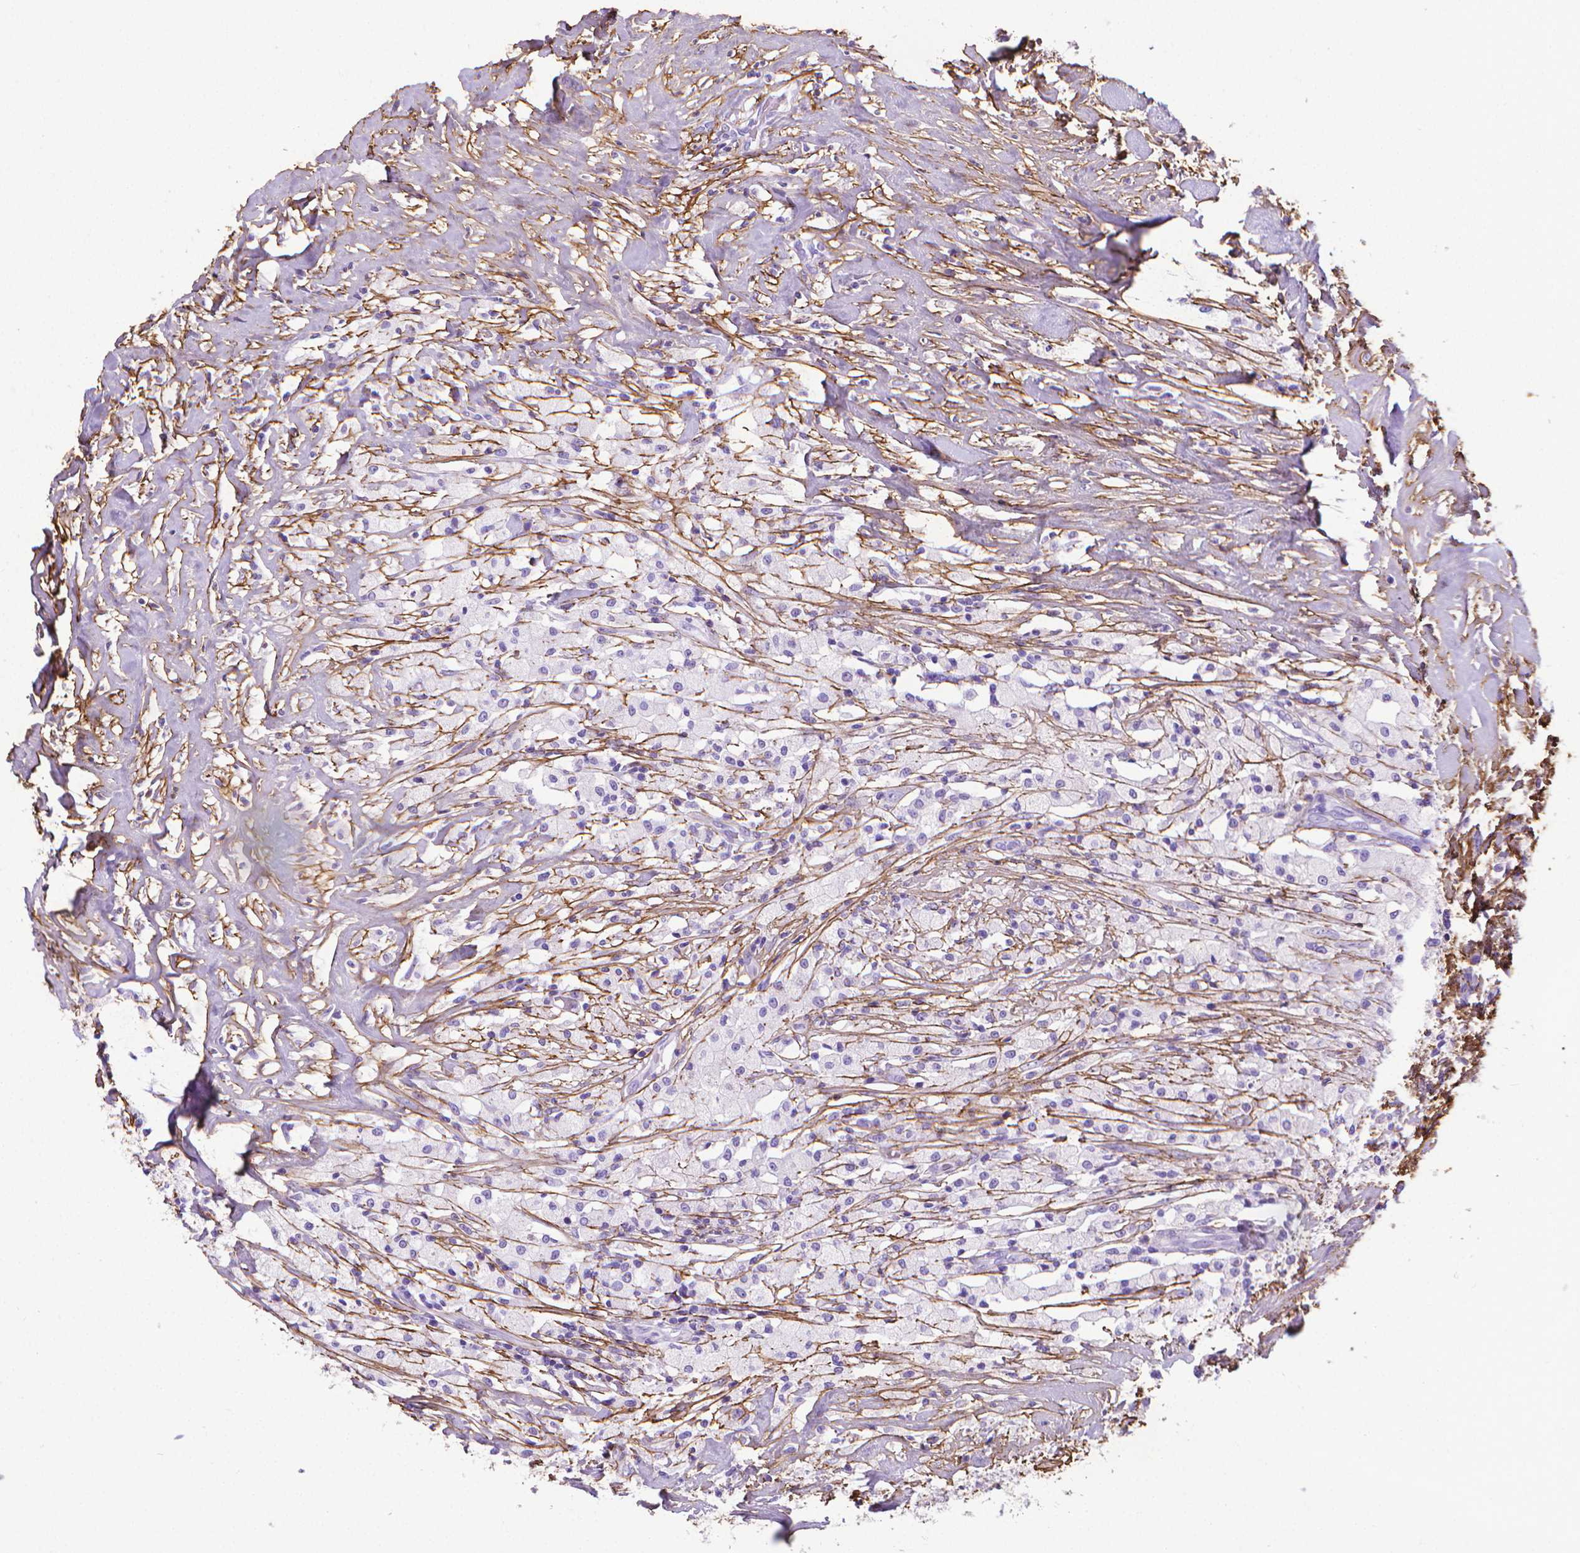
{"staining": {"intensity": "negative", "quantity": "none", "location": "none"}, "tissue": "testis cancer", "cell_type": "Tumor cells", "image_type": "cancer", "snomed": [{"axis": "morphology", "description": "Necrosis, NOS"}, {"axis": "morphology", "description": "Carcinoma, Embryonal, NOS"}, {"axis": "topography", "description": "Testis"}], "caption": "Tumor cells are negative for brown protein staining in testis embryonal carcinoma.", "gene": "MFAP2", "patient": {"sex": "male", "age": 19}}